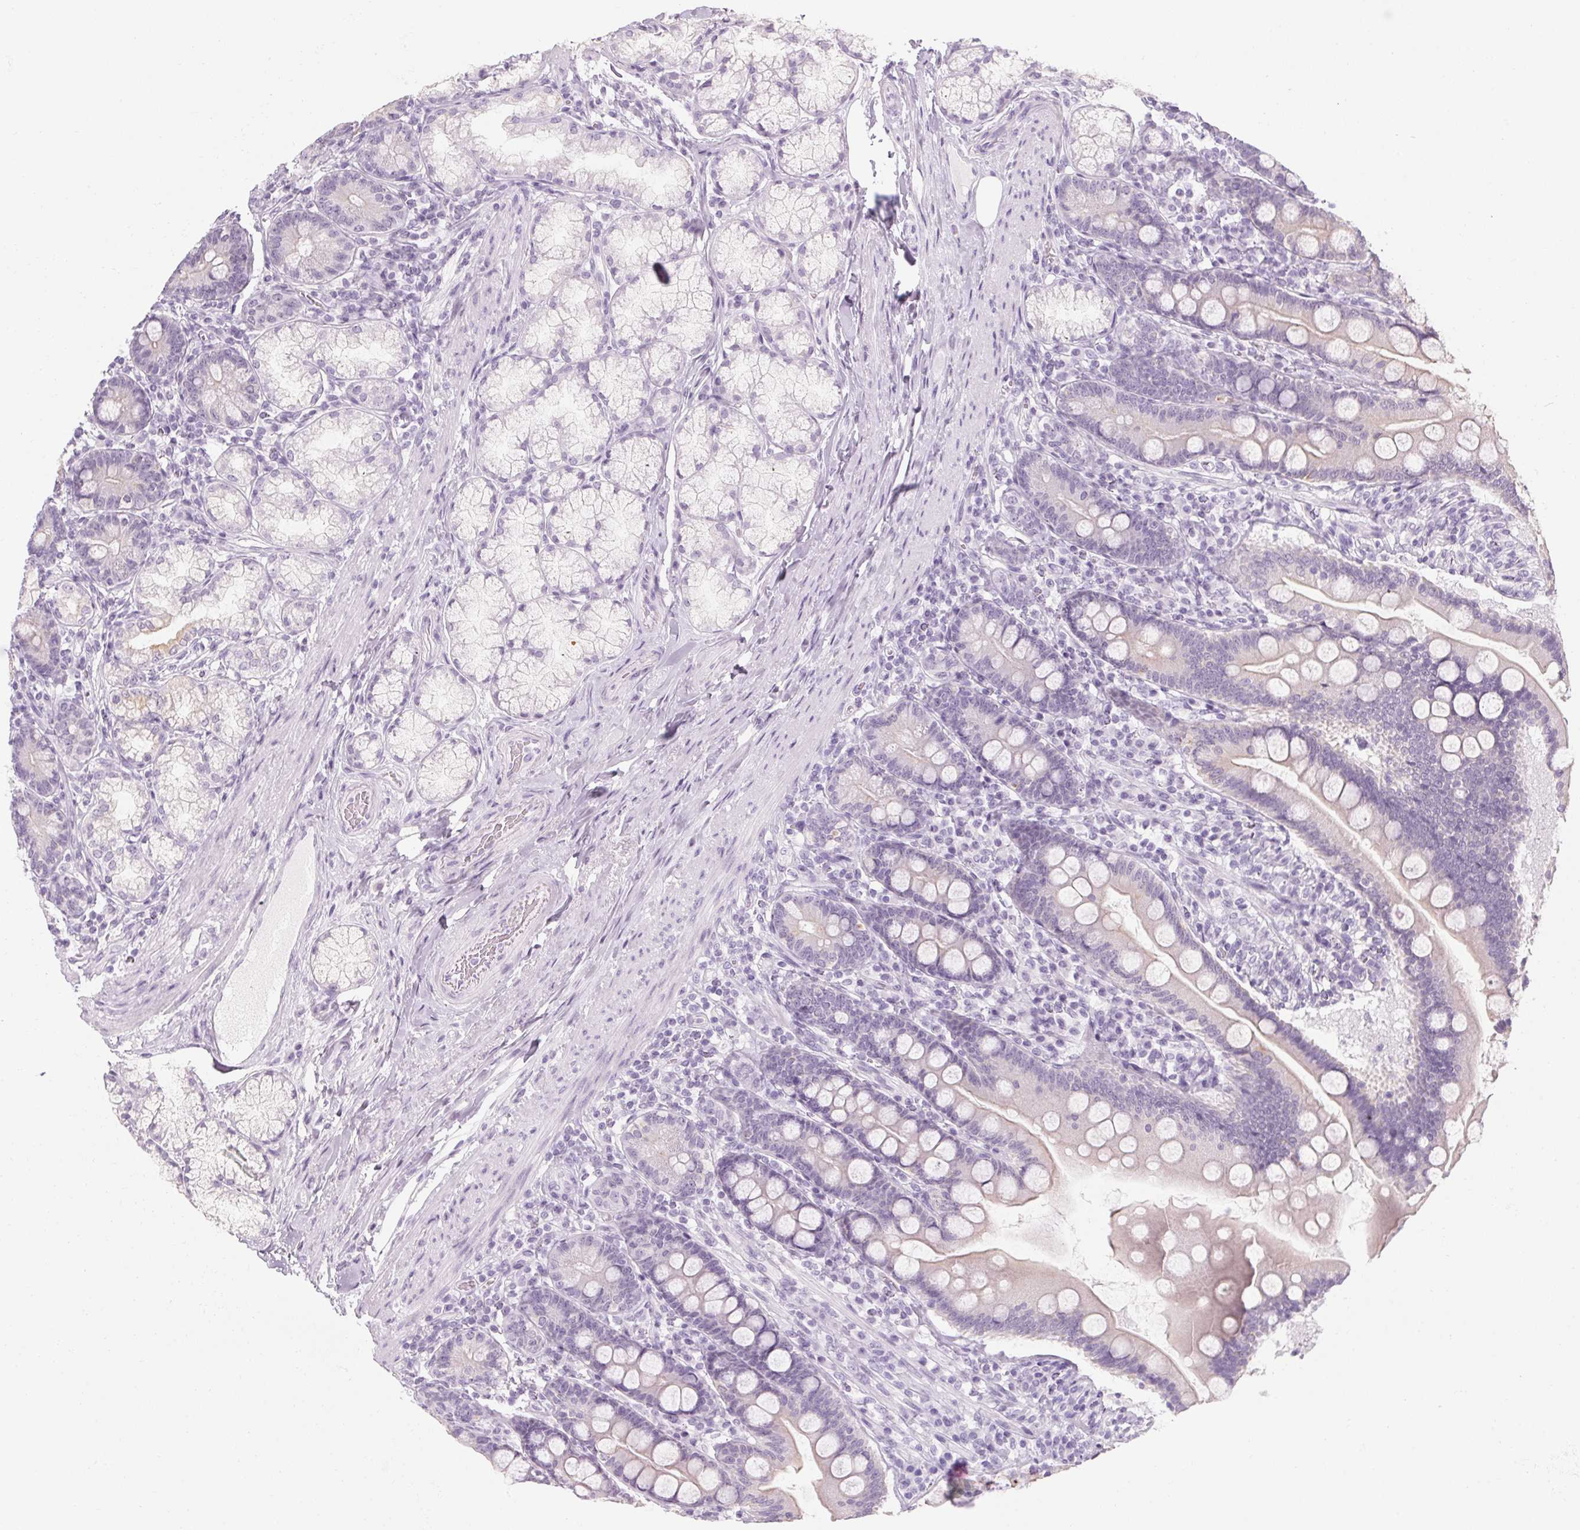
{"staining": {"intensity": "negative", "quantity": "none", "location": "none"}, "tissue": "duodenum", "cell_type": "Glandular cells", "image_type": "normal", "snomed": [{"axis": "morphology", "description": "Normal tissue, NOS"}, {"axis": "topography", "description": "Duodenum"}], "caption": "A histopathology image of duodenum stained for a protein shows no brown staining in glandular cells.", "gene": "RPTN", "patient": {"sex": "female", "age": 67}}